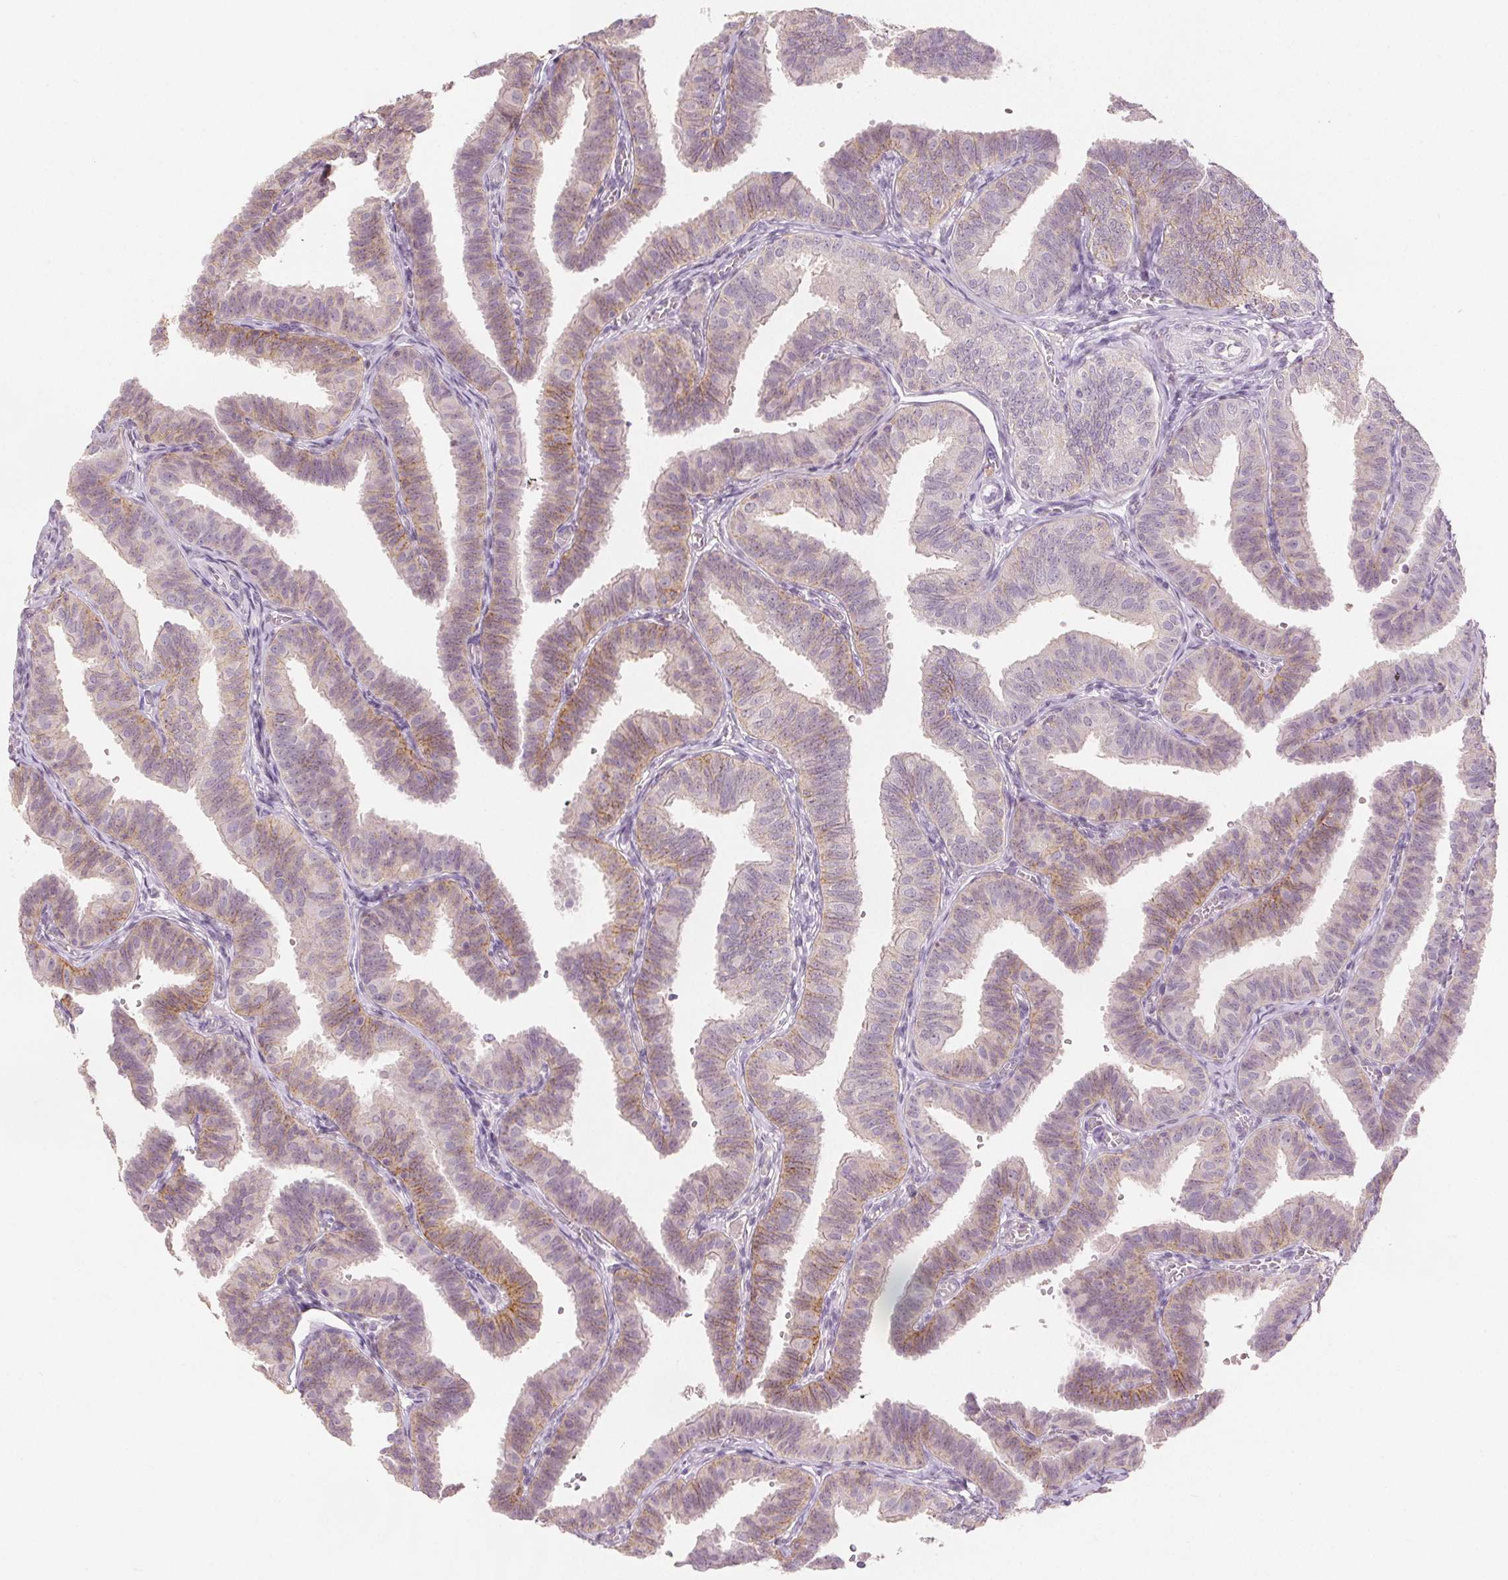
{"staining": {"intensity": "weak", "quantity": "25%-75%", "location": "cytoplasmic/membranous"}, "tissue": "fallopian tube", "cell_type": "Glandular cells", "image_type": "normal", "snomed": [{"axis": "morphology", "description": "Normal tissue, NOS"}, {"axis": "topography", "description": "Fallopian tube"}], "caption": "Fallopian tube stained for a protein demonstrates weak cytoplasmic/membranous positivity in glandular cells. (Brightfield microscopy of DAB IHC at high magnification).", "gene": "CA12", "patient": {"sex": "female", "age": 25}}